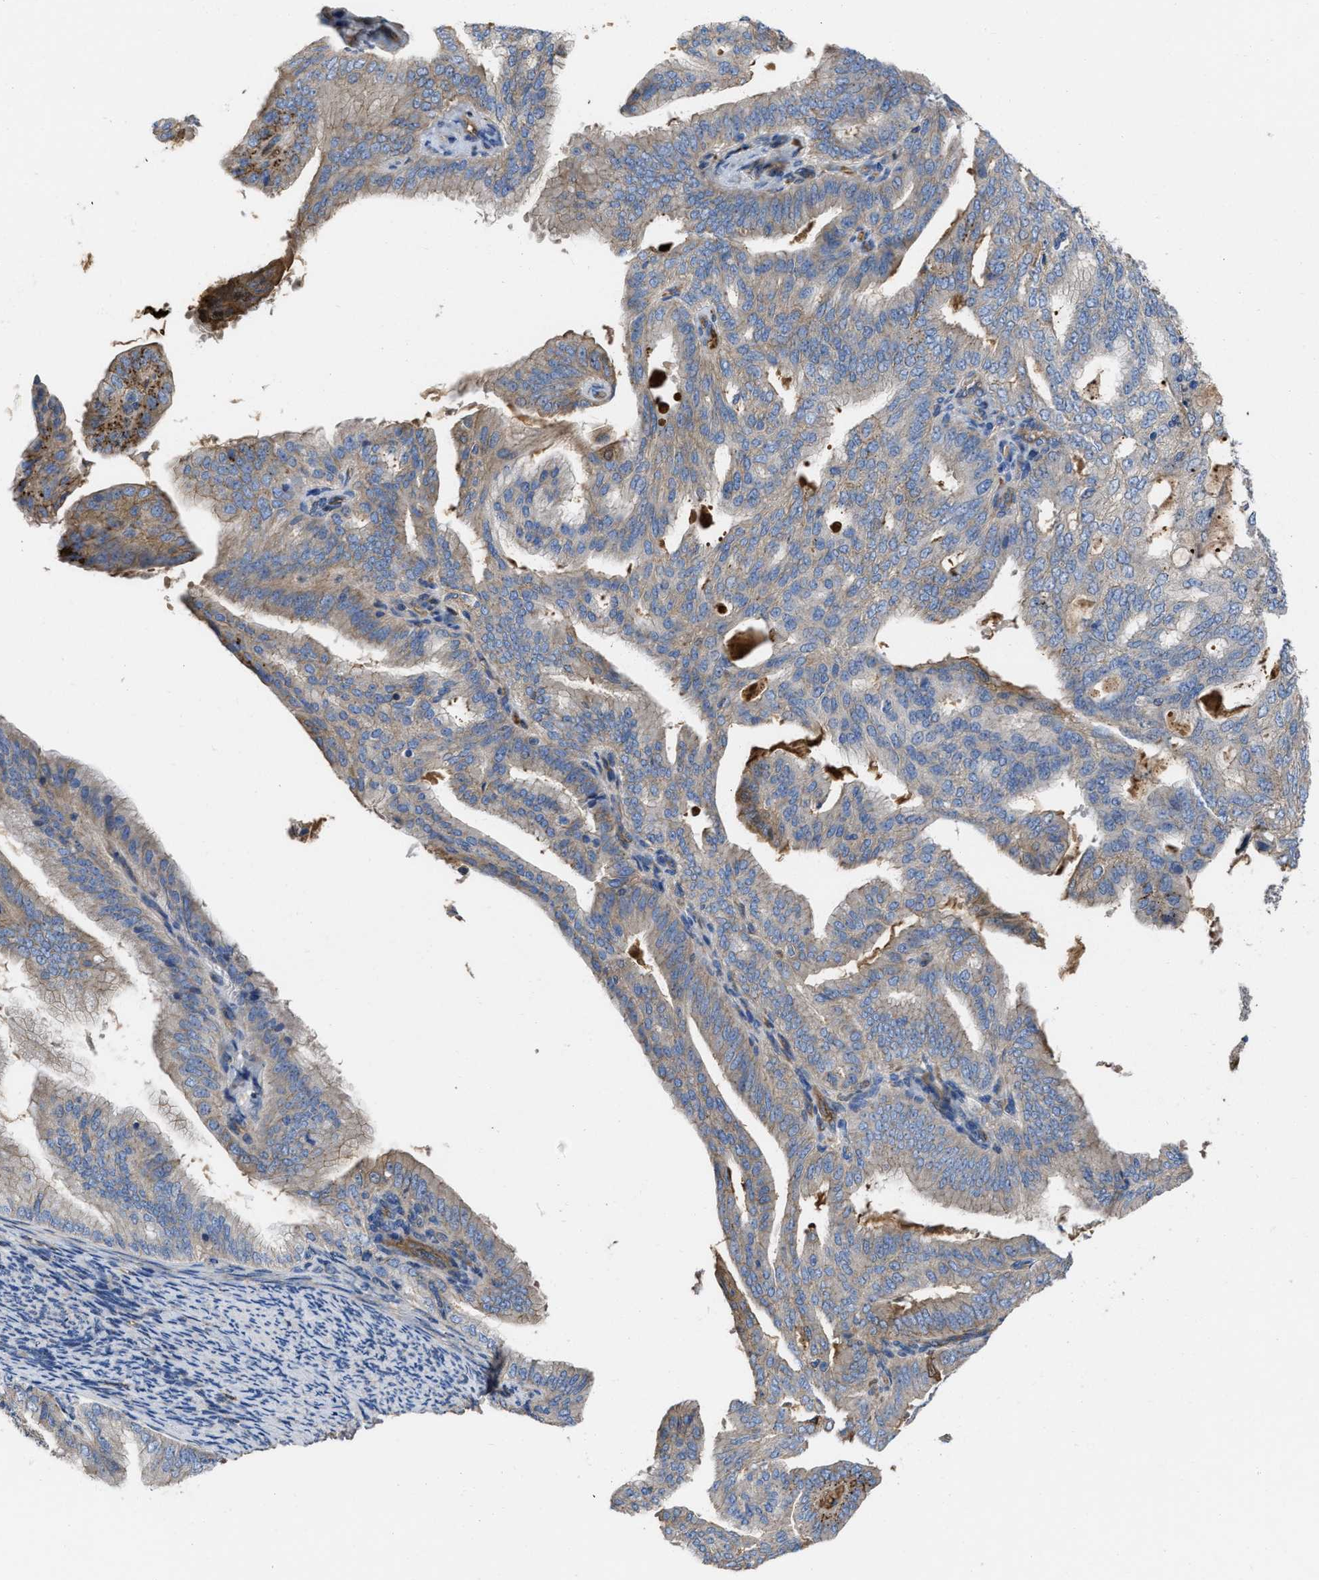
{"staining": {"intensity": "weak", "quantity": "25%-75%", "location": "cytoplasmic/membranous"}, "tissue": "endometrial cancer", "cell_type": "Tumor cells", "image_type": "cancer", "snomed": [{"axis": "morphology", "description": "Adenocarcinoma, NOS"}, {"axis": "topography", "description": "Endometrium"}], "caption": "A high-resolution micrograph shows immunohistochemistry (IHC) staining of endometrial cancer, which displays weak cytoplasmic/membranous staining in approximately 25%-75% of tumor cells.", "gene": "TRIOBP", "patient": {"sex": "female", "age": 58}}